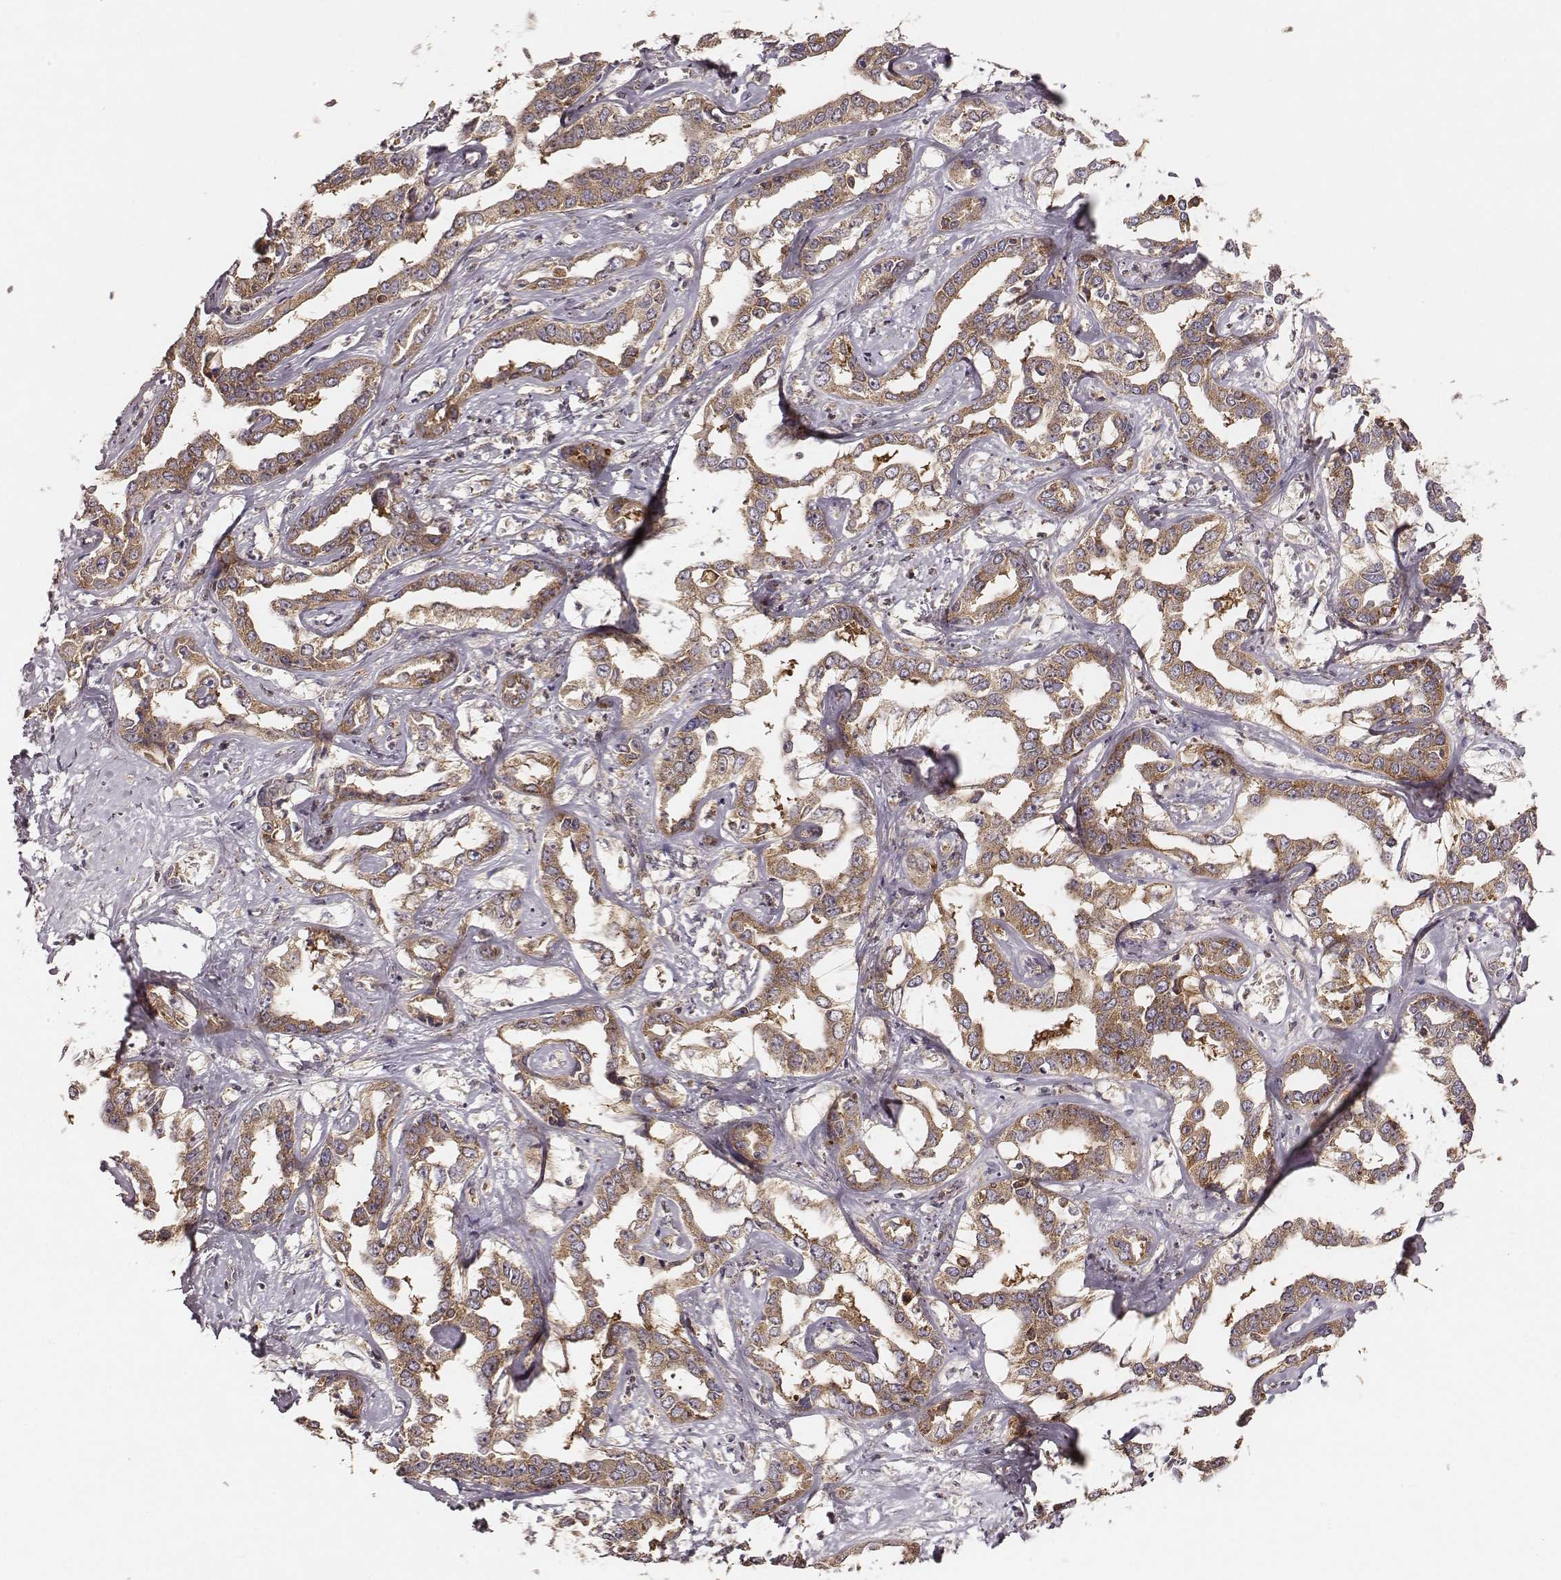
{"staining": {"intensity": "moderate", "quantity": ">75%", "location": "cytoplasmic/membranous"}, "tissue": "liver cancer", "cell_type": "Tumor cells", "image_type": "cancer", "snomed": [{"axis": "morphology", "description": "Cholangiocarcinoma"}, {"axis": "topography", "description": "Liver"}], "caption": "DAB immunohistochemical staining of liver cancer exhibits moderate cytoplasmic/membranous protein expression in about >75% of tumor cells.", "gene": "VPS26A", "patient": {"sex": "male", "age": 59}}